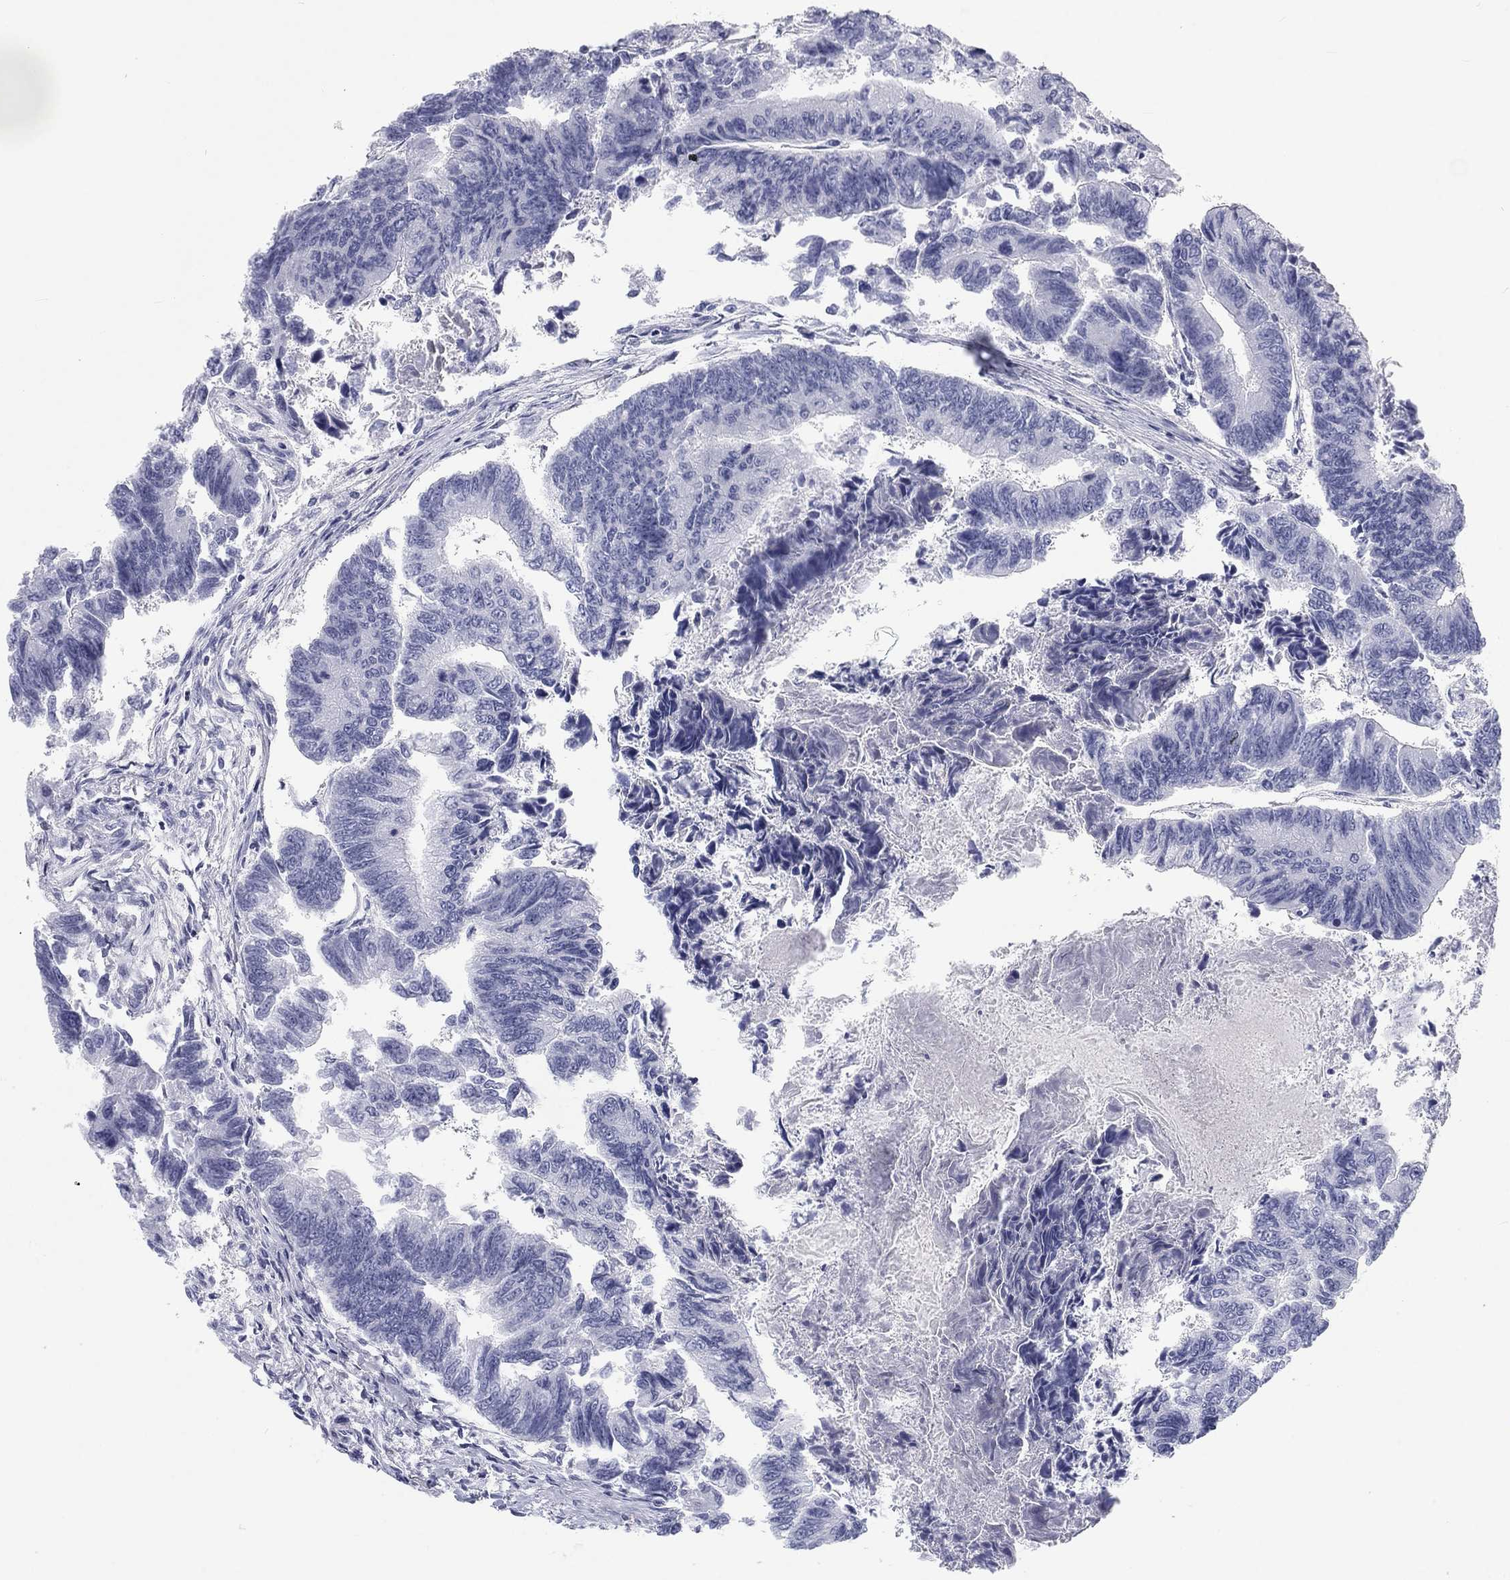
{"staining": {"intensity": "negative", "quantity": "none", "location": "none"}, "tissue": "colorectal cancer", "cell_type": "Tumor cells", "image_type": "cancer", "snomed": [{"axis": "morphology", "description": "Adenocarcinoma, NOS"}, {"axis": "topography", "description": "Colon"}], "caption": "Immunohistochemical staining of human colorectal cancer reveals no significant staining in tumor cells. Brightfield microscopy of immunohistochemistry stained with DAB (brown) and hematoxylin (blue), captured at high magnification.", "gene": "CALB1", "patient": {"sex": "female", "age": 65}}